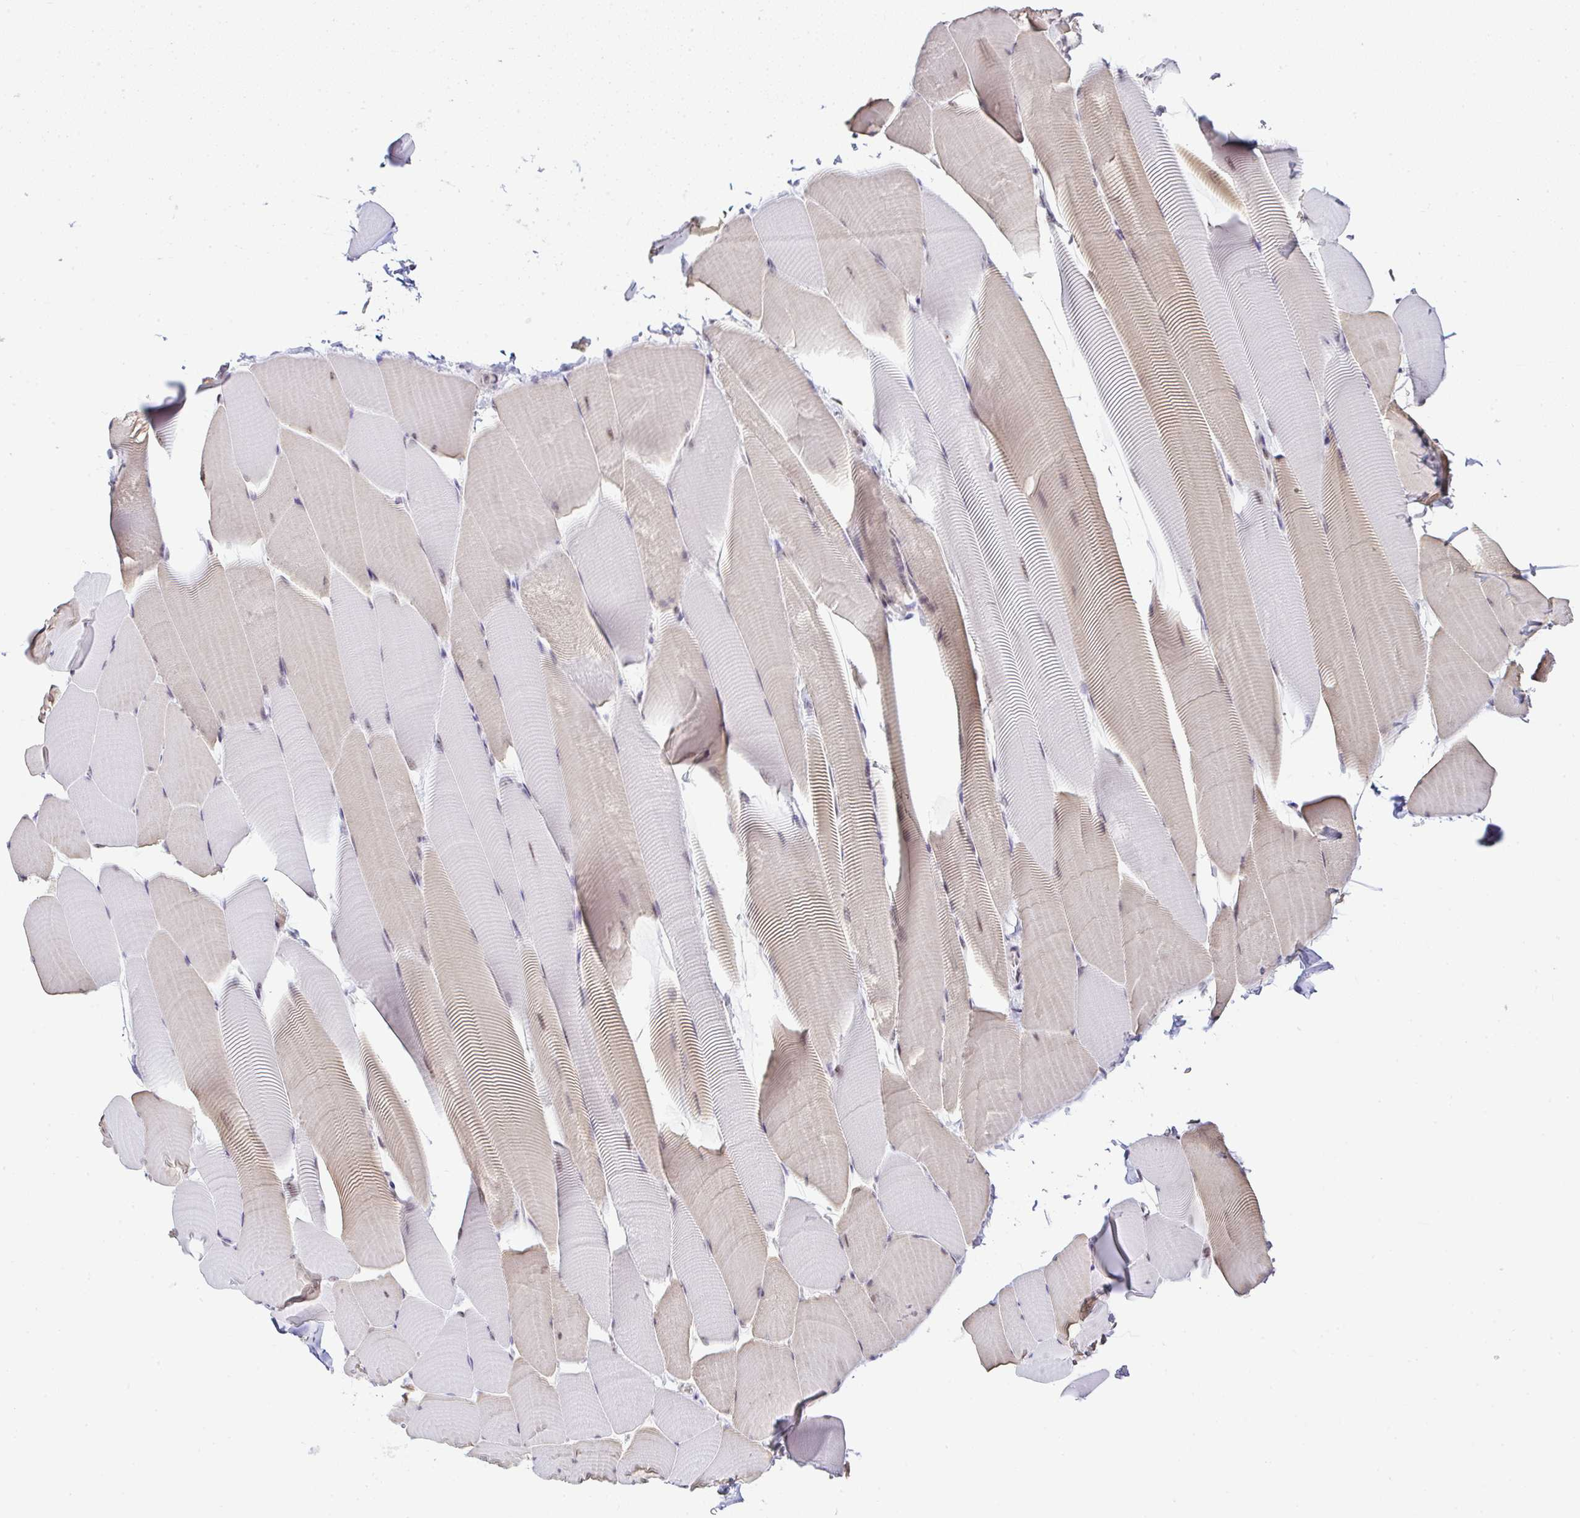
{"staining": {"intensity": "moderate", "quantity": "<25%", "location": "cytoplasmic/membranous,nuclear"}, "tissue": "skeletal muscle", "cell_type": "Myocytes", "image_type": "normal", "snomed": [{"axis": "morphology", "description": "Normal tissue, NOS"}, {"axis": "topography", "description": "Skeletal muscle"}], "caption": "This micrograph exhibits normal skeletal muscle stained with IHC to label a protein in brown. The cytoplasmic/membranous,nuclear of myocytes show moderate positivity for the protein. Nuclei are counter-stained blue.", "gene": "PTPN2", "patient": {"sex": "male", "age": 25}}